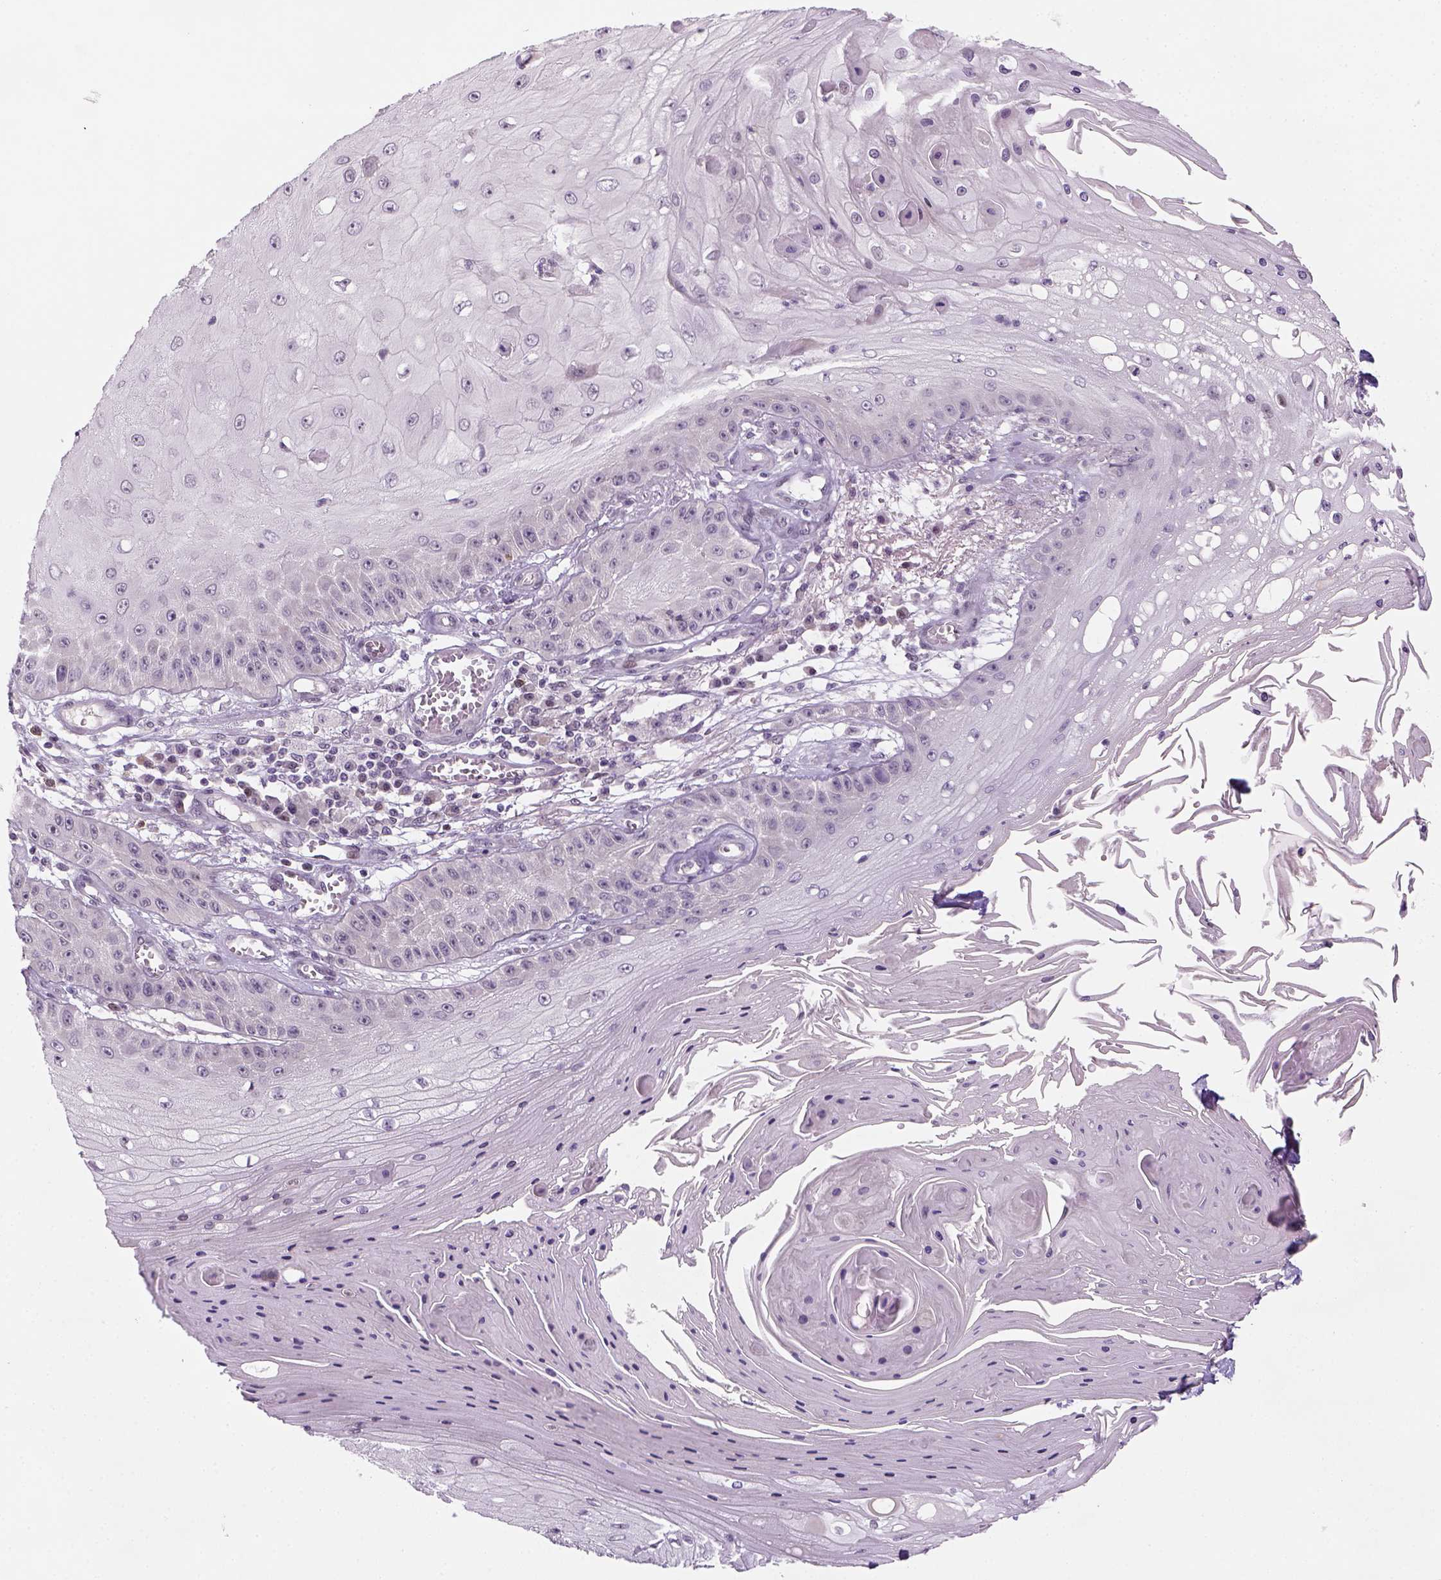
{"staining": {"intensity": "negative", "quantity": "none", "location": "none"}, "tissue": "skin cancer", "cell_type": "Tumor cells", "image_type": "cancer", "snomed": [{"axis": "morphology", "description": "Squamous cell carcinoma, NOS"}, {"axis": "topography", "description": "Skin"}], "caption": "High power microscopy micrograph of an immunohistochemistry (IHC) image of skin cancer (squamous cell carcinoma), revealing no significant staining in tumor cells.", "gene": "MAGEB3", "patient": {"sex": "male", "age": 70}}